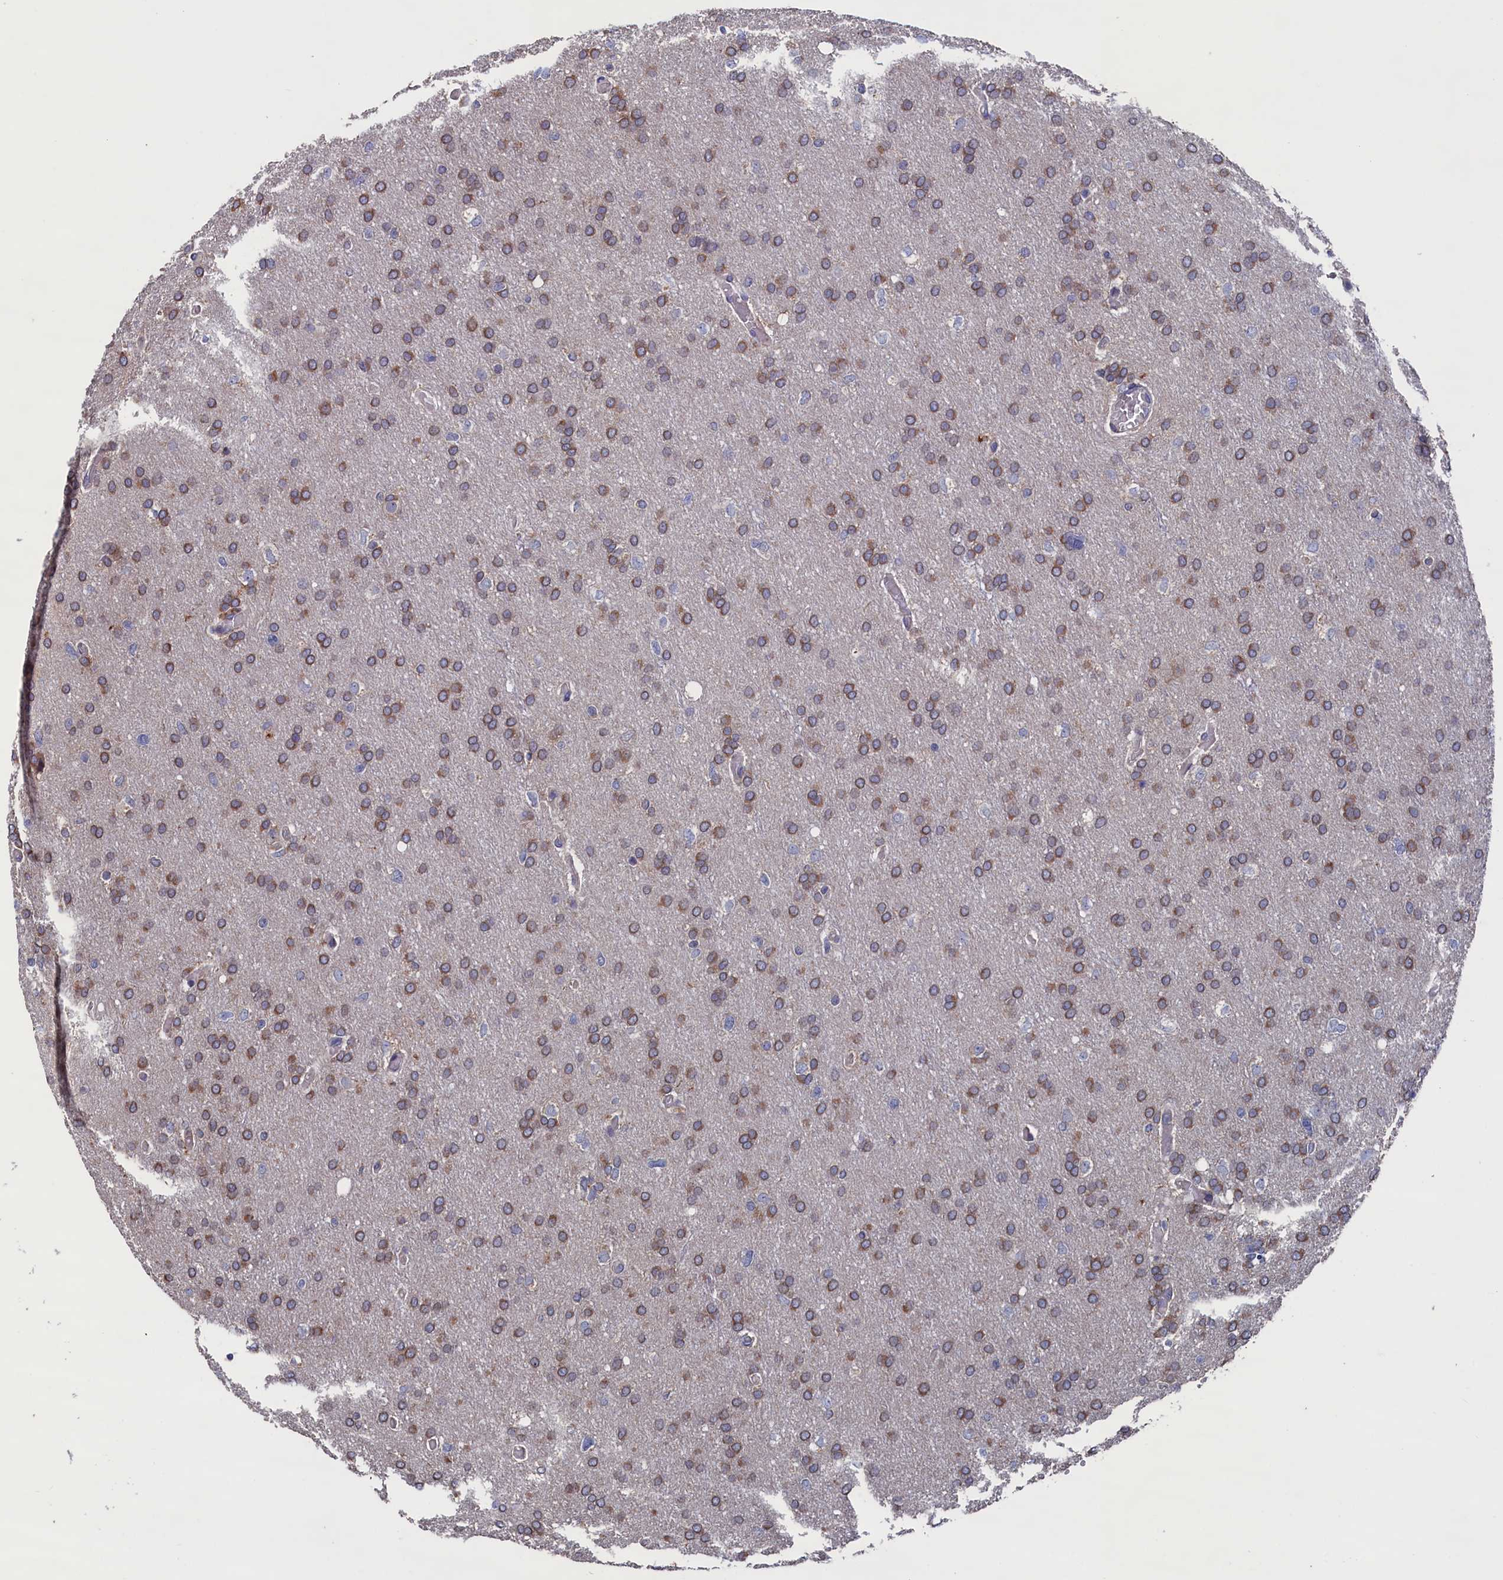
{"staining": {"intensity": "moderate", "quantity": ">75%", "location": "cytoplasmic/membranous"}, "tissue": "glioma", "cell_type": "Tumor cells", "image_type": "cancer", "snomed": [{"axis": "morphology", "description": "Glioma, malignant, High grade"}, {"axis": "topography", "description": "Cerebral cortex"}], "caption": "Moderate cytoplasmic/membranous protein positivity is seen in about >75% of tumor cells in malignant glioma (high-grade). (Stains: DAB in brown, nuclei in blue, Microscopy: brightfield microscopy at high magnification).", "gene": "SPATA13", "patient": {"sex": "female", "age": 36}}